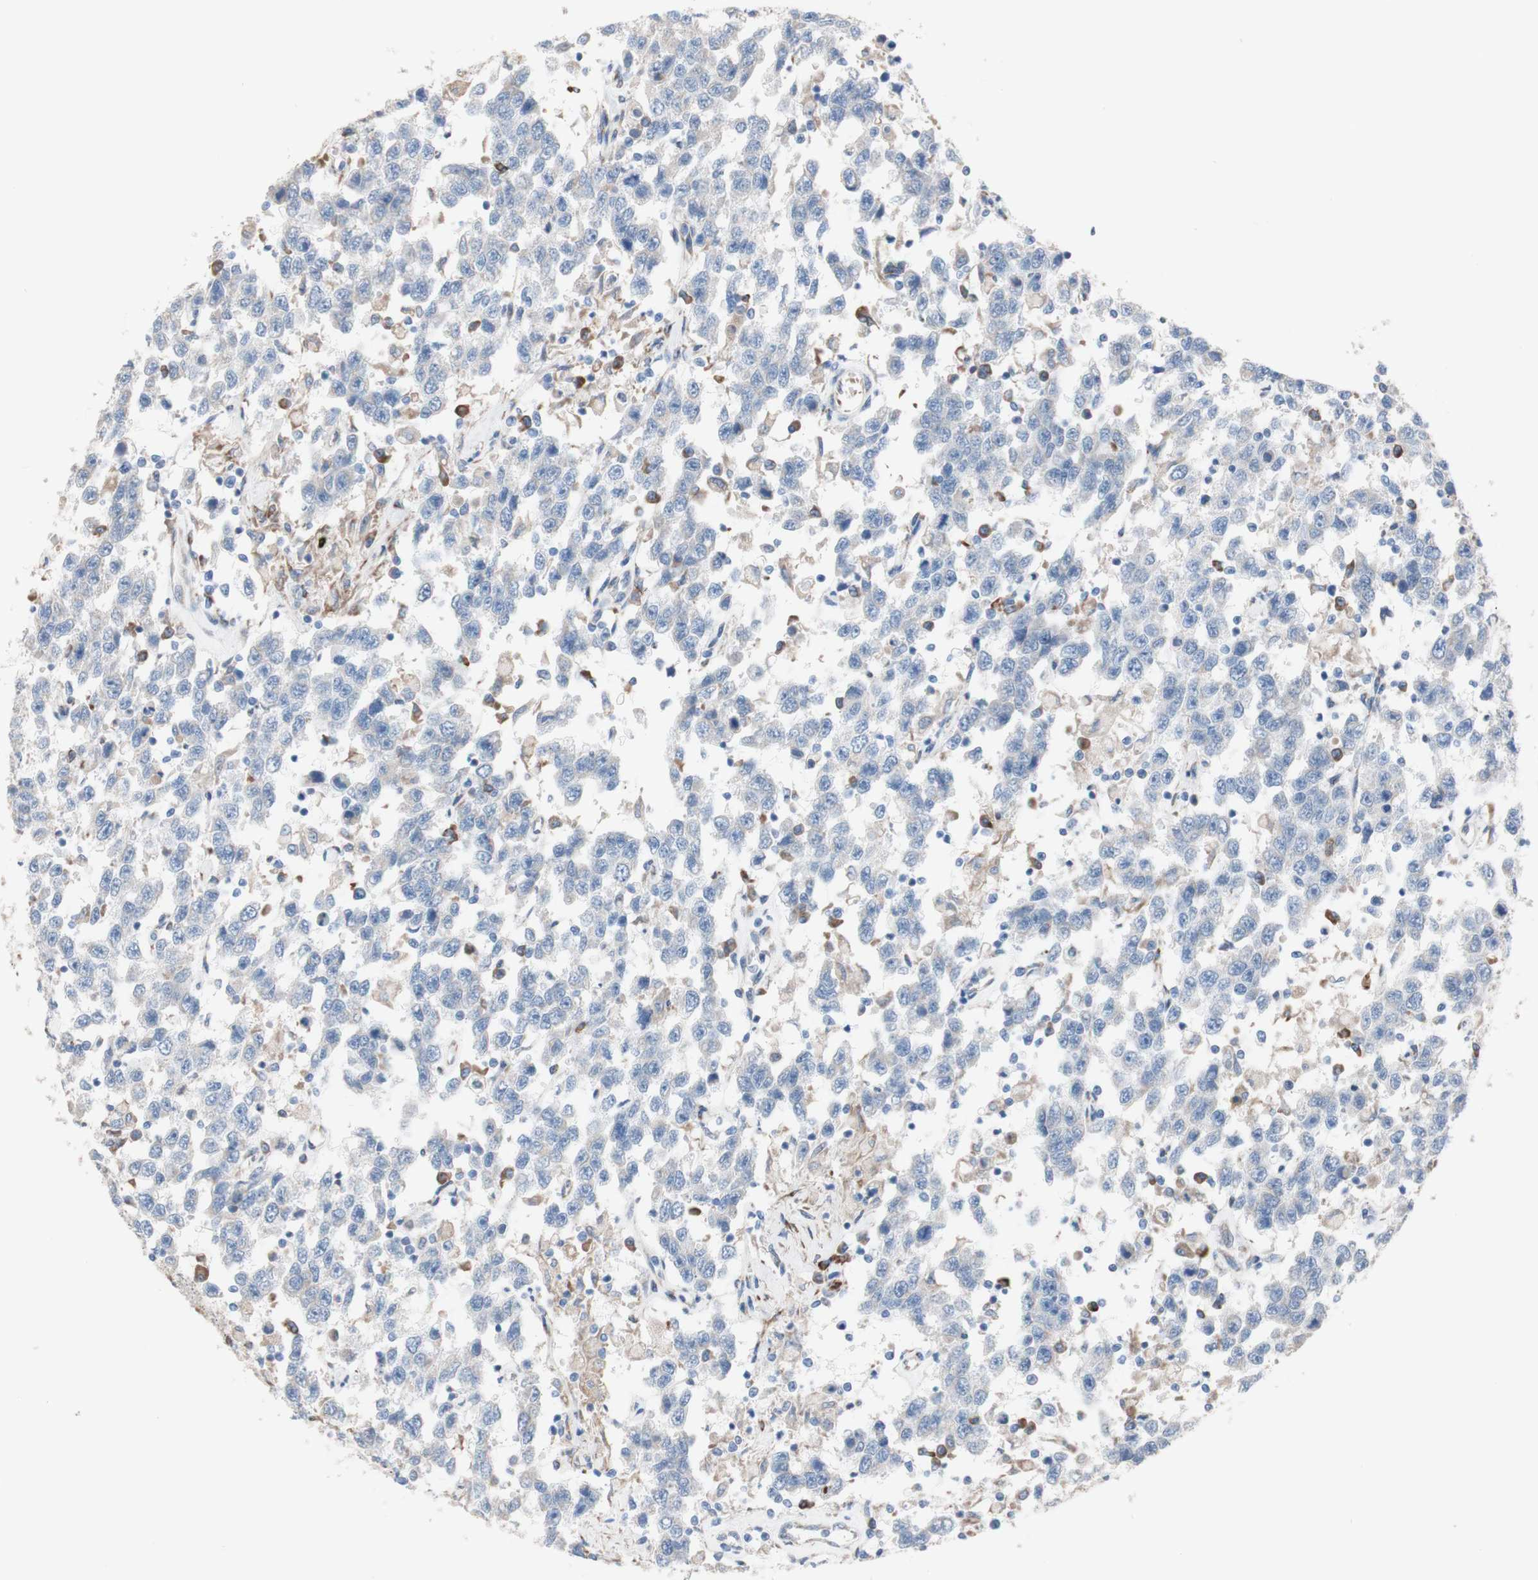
{"staining": {"intensity": "negative", "quantity": "none", "location": "none"}, "tissue": "testis cancer", "cell_type": "Tumor cells", "image_type": "cancer", "snomed": [{"axis": "morphology", "description": "Seminoma, NOS"}, {"axis": "topography", "description": "Testis"}], "caption": "DAB immunohistochemical staining of human seminoma (testis) exhibits no significant staining in tumor cells.", "gene": "AGPAT5", "patient": {"sex": "male", "age": 41}}